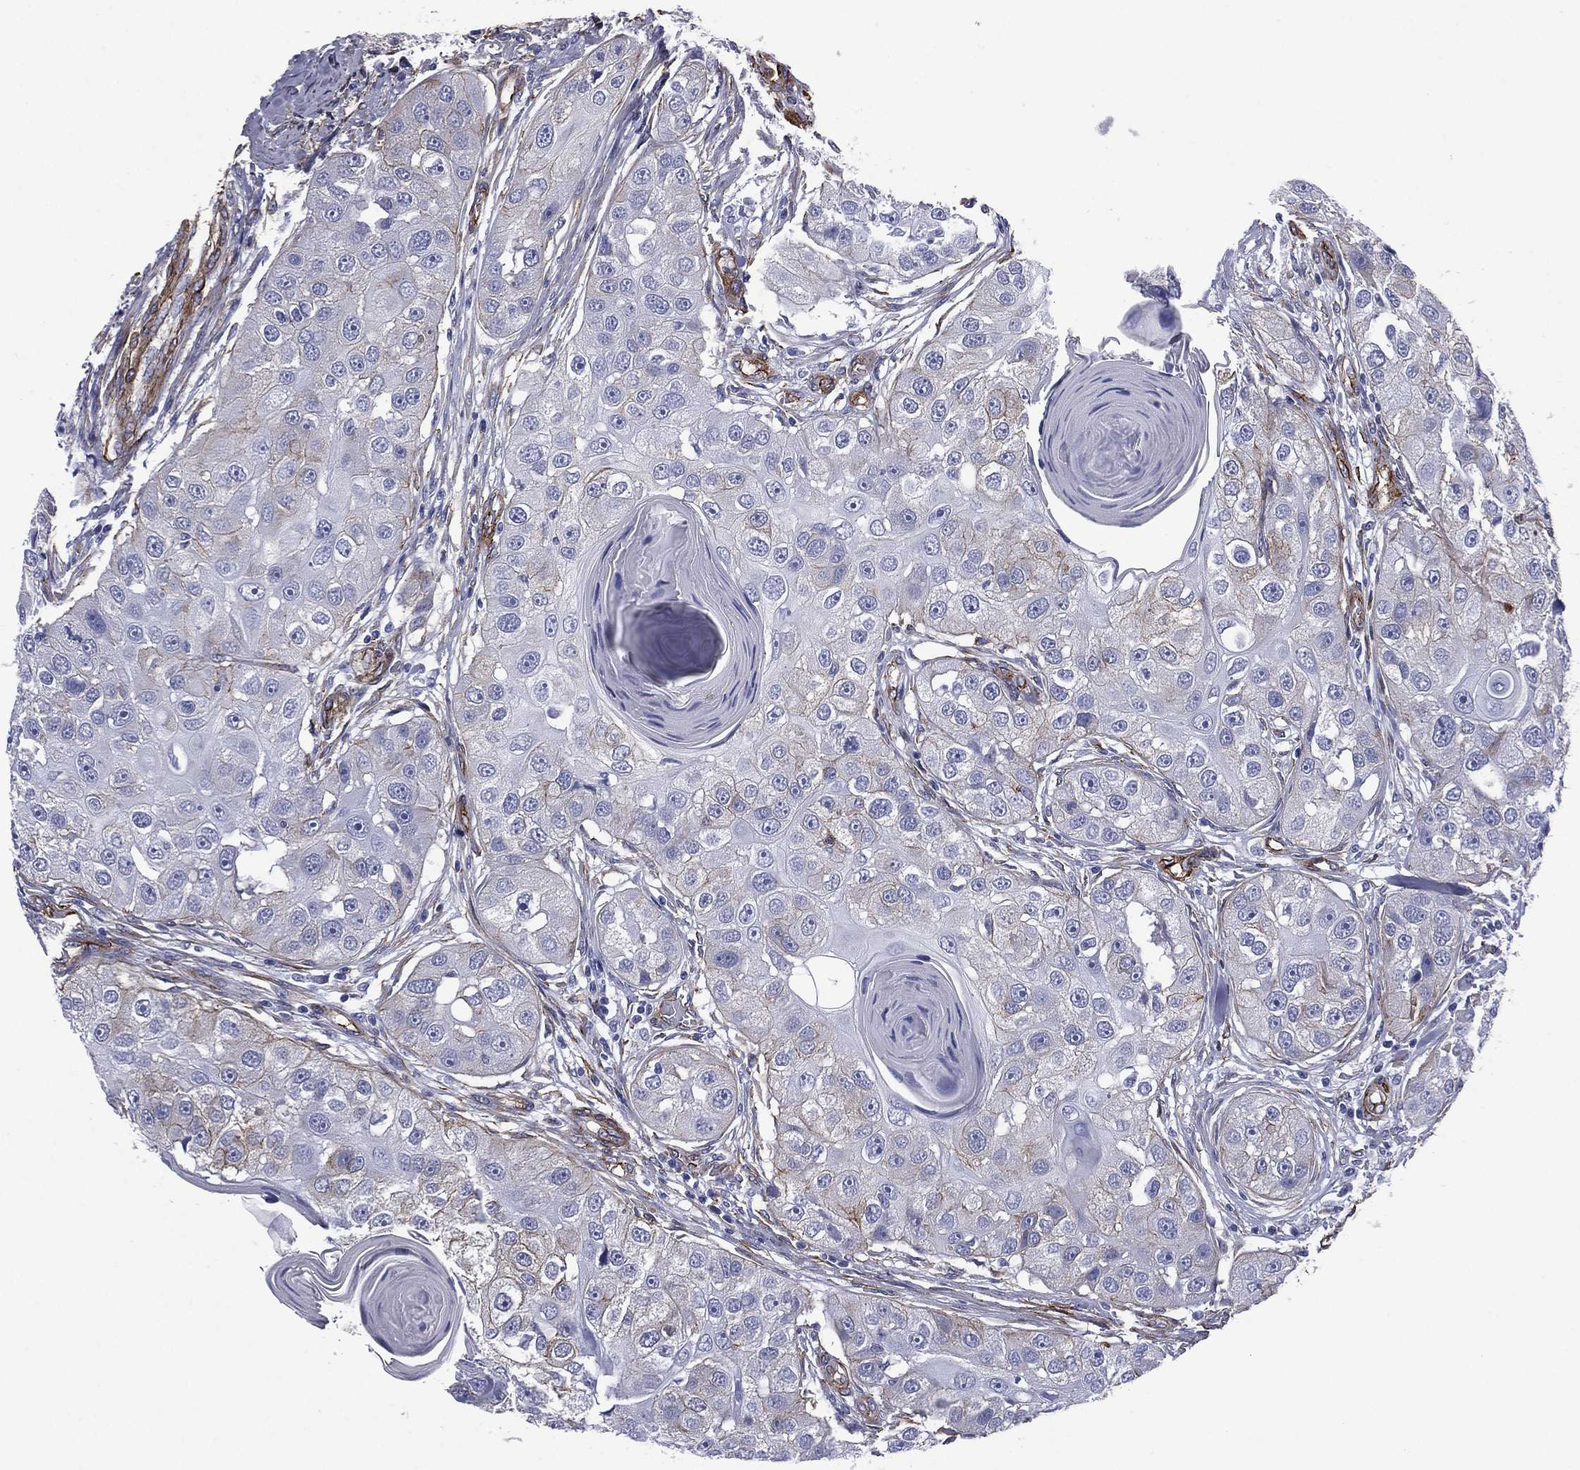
{"staining": {"intensity": "negative", "quantity": "none", "location": "none"}, "tissue": "head and neck cancer", "cell_type": "Tumor cells", "image_type": "cancer", "snomed": [{"axis": "morphology", "description": "Normal tissue, NOS"}, {"axis": "morphology", "description": "Squamous cell carcinoma, NOS"}, {"axis": "topography", "description": "Skeletal muscle"}, {"axis": "topography", "description": "Head-Neck"}], "caption": "This is an immunohistochemistry (IHC) histopathology image of human head and neck cancer. There is no positivity in tumor cells.", "gene": "CAVIN3", "patient": {"sex": "male", "age": 51}}